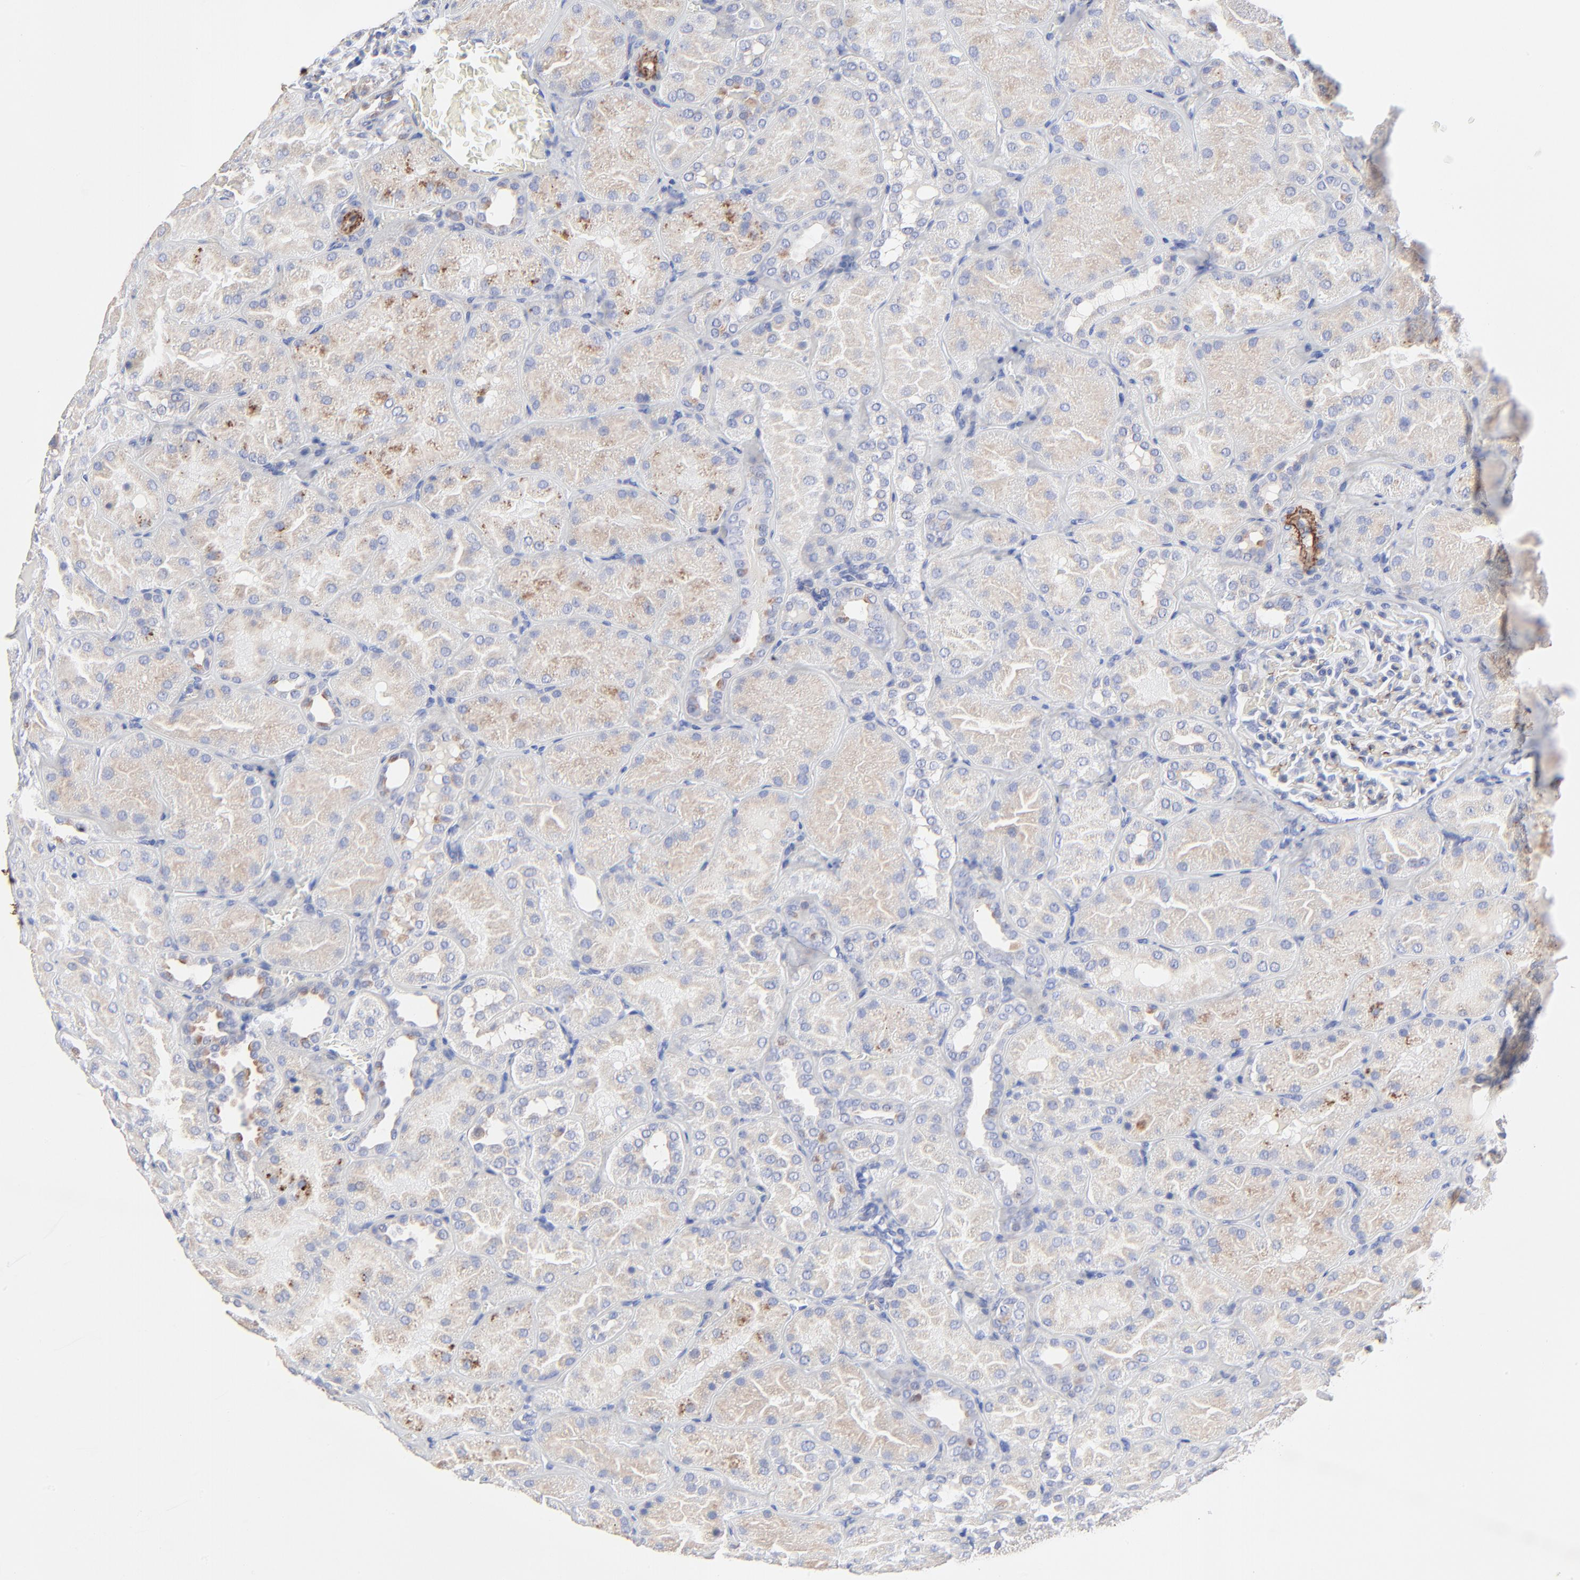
{"staining": {"intensity": "negative", "quantity": "none", "location": "none"}, "tissue": "kidney", "cell_type": "Cells in glomeruli", "image_type": "normal", "snomed": [{"axis": "morphology", "description": "Normal tissue, NOS"}, {"axis": "topography", "description": "Kidney"}], "caption": "IHC photomicrograph of unremarkable kidney stained for a protein (brown), which demonstrates no staining in cells in glomeruli.", "gene": "FBLN2", "patient": {"sex": "male", "age": 28}}